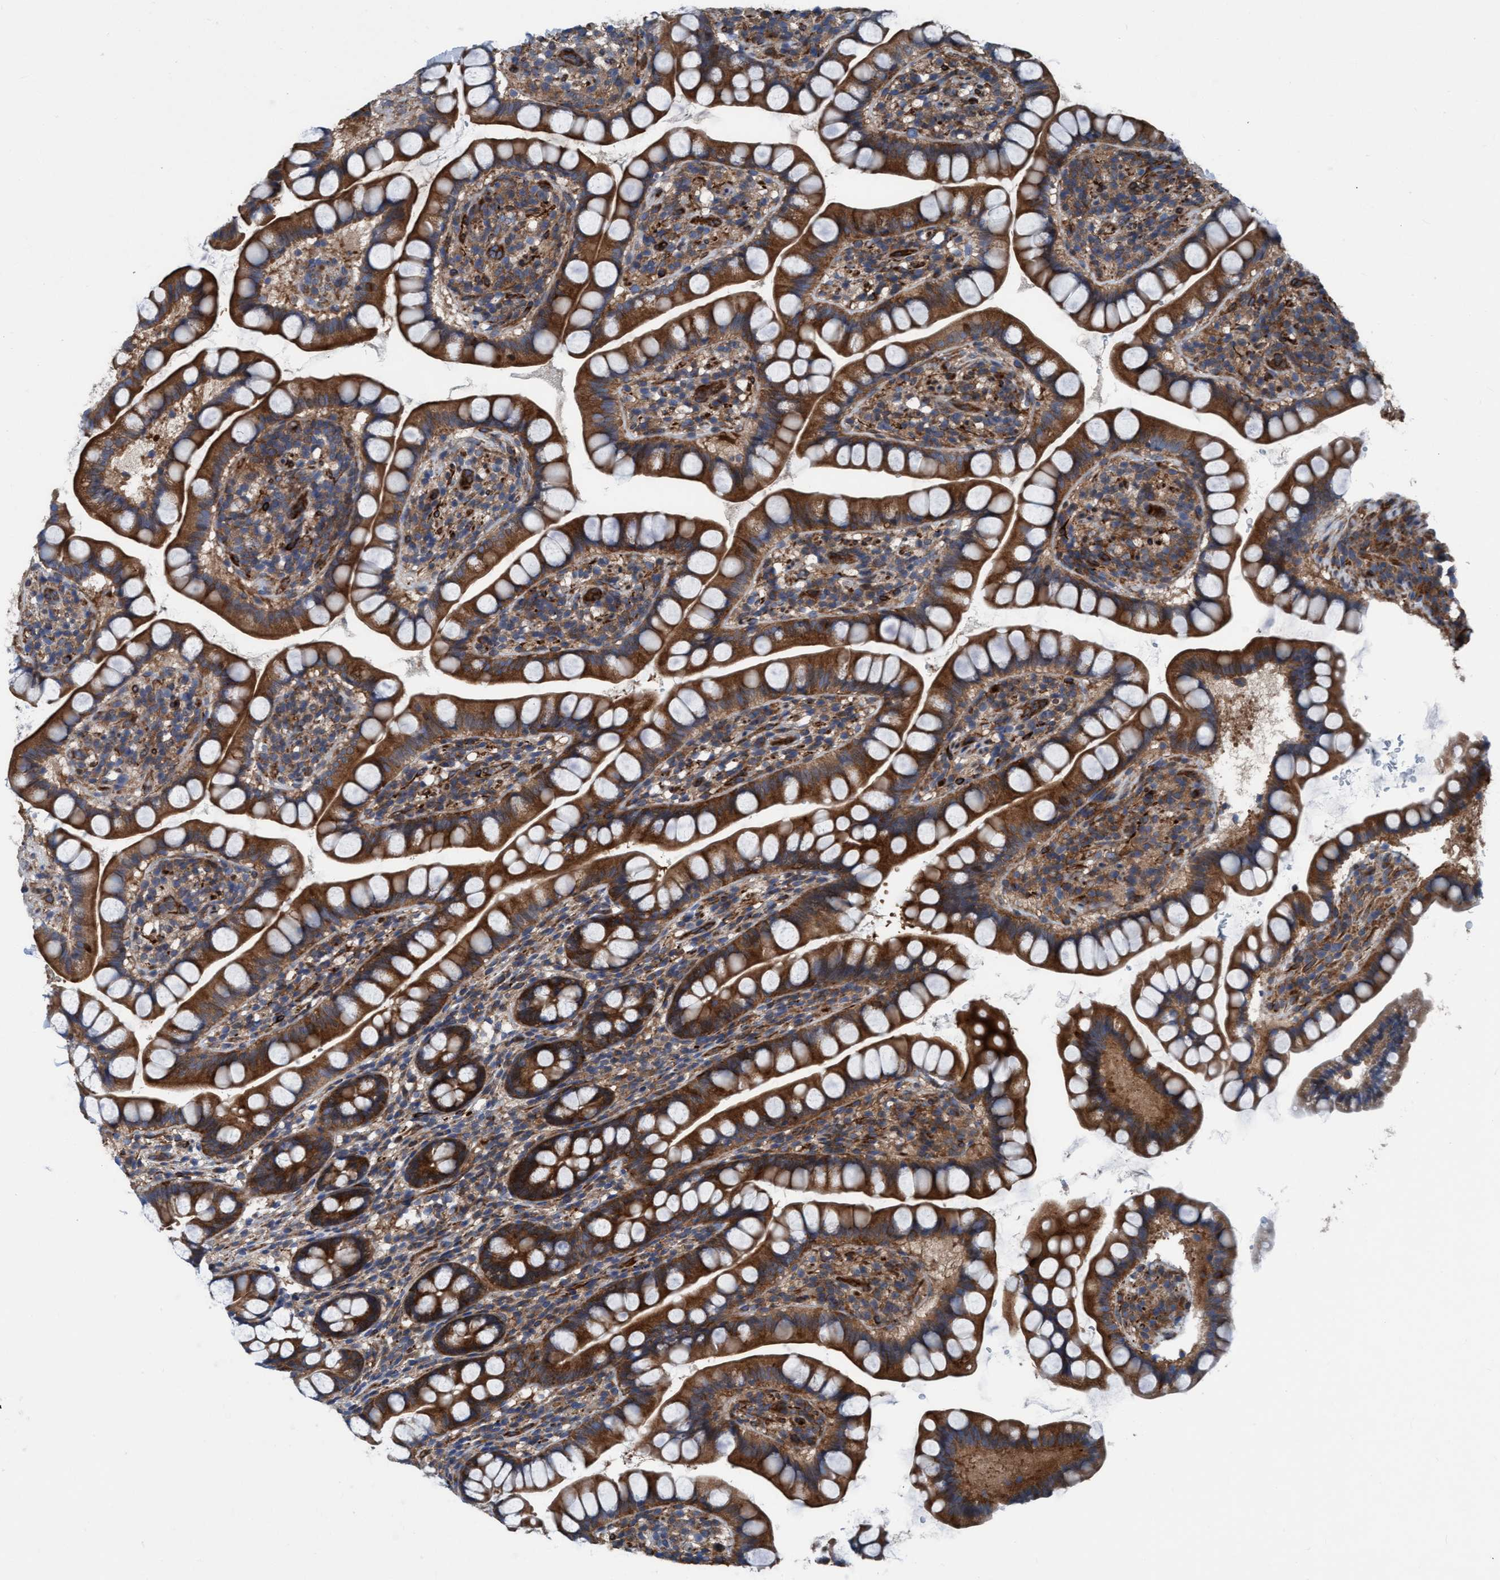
{"staining": {"intensity": "strong", "quantity": ">75%", "location": "cytoplasmic/membranous"}, "tissue": "small intestine", "cell_type": "Glandular cells", "image_type": "normal", "snomed": [{"axis": "morphology", "description": "Normal tissue, NOS"}, {"axis": "topography", "description": "Small intestine"}], "caption": "Protein staining by IHC displays strong cytoplasmic/membranous positivity in approximately >75% of glandular cells in unremarkable small intestine.", "gene": "NMT1", "patient": {"sex": "female", "age": 84}}